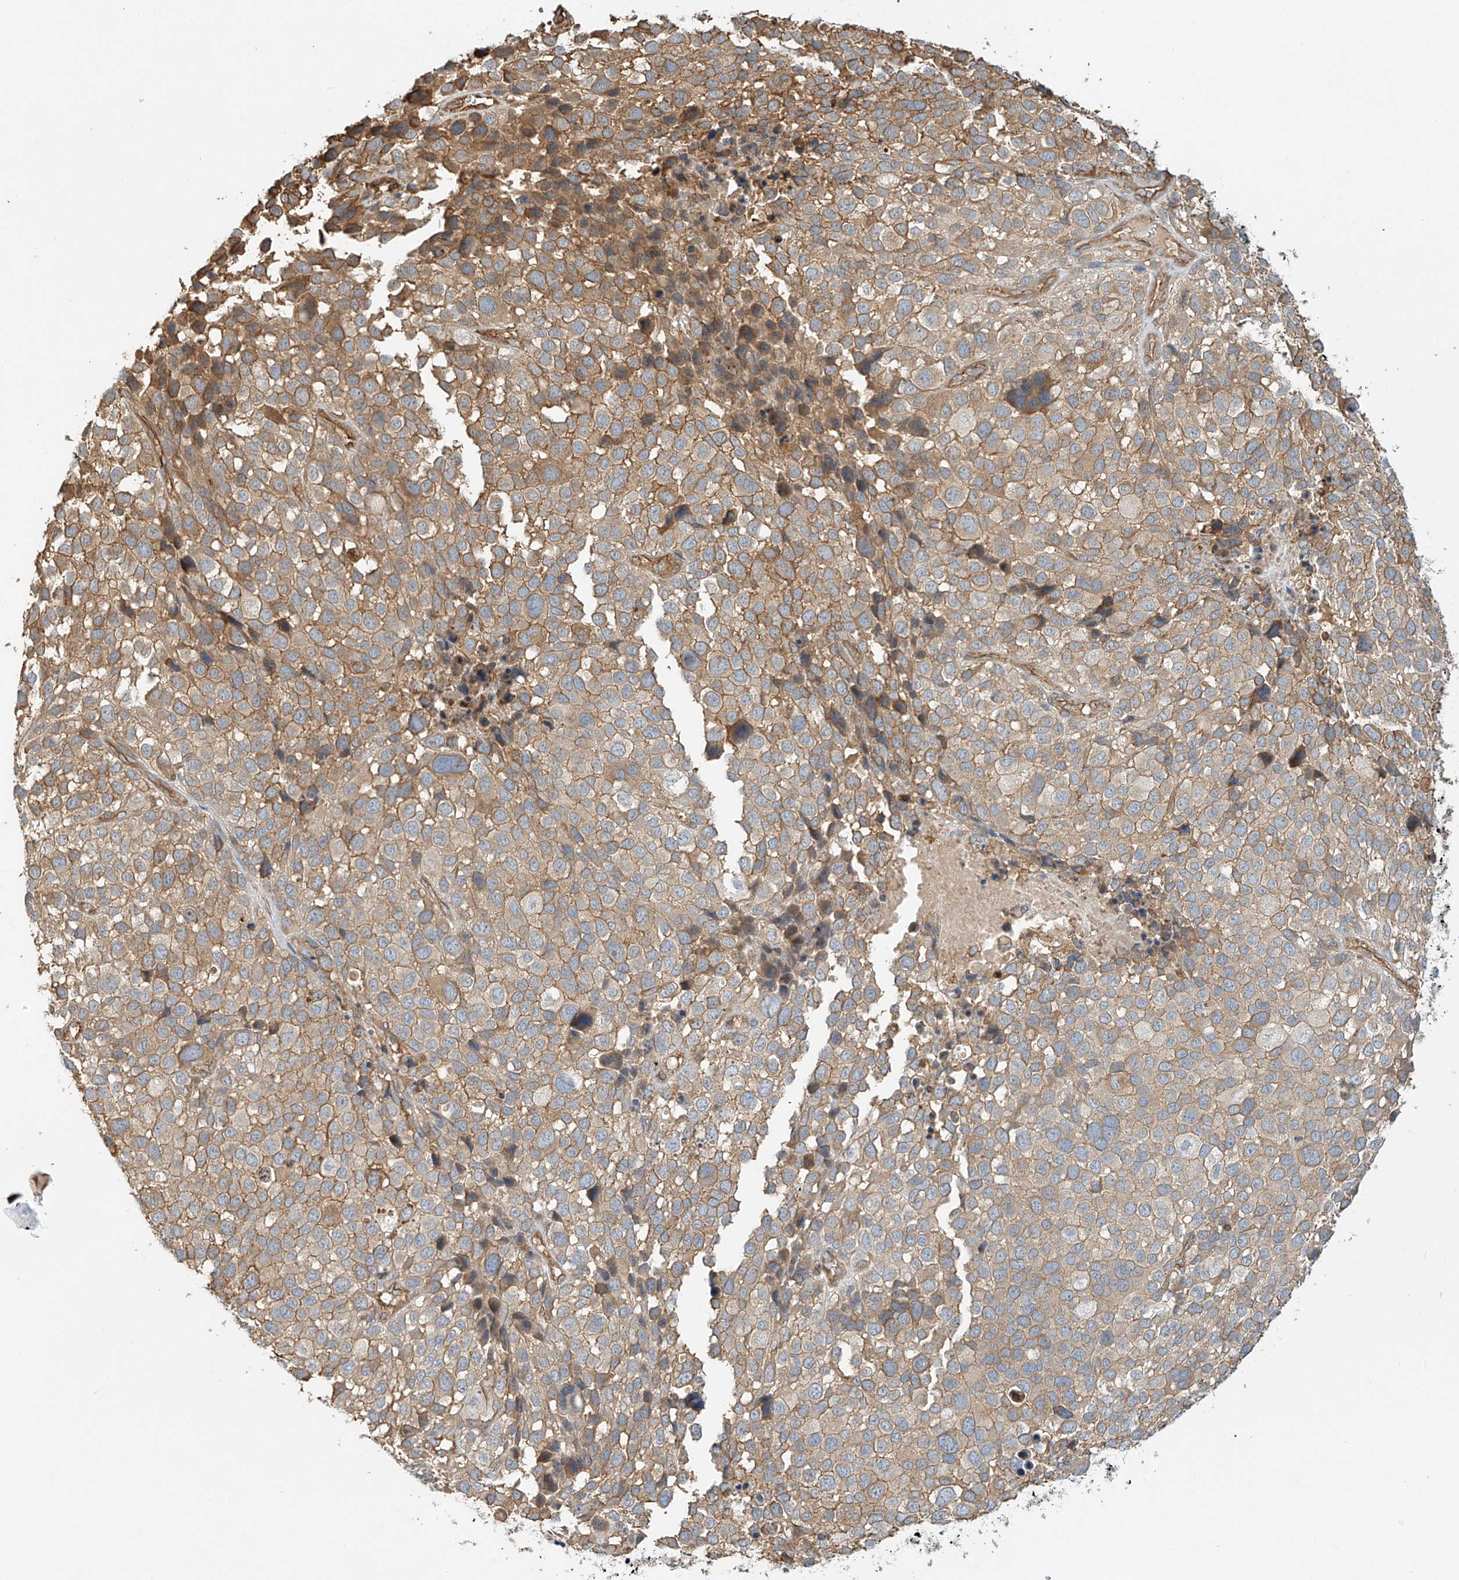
{"staining": {"intensity": "moderate", "quantity": ">75%", "location": "cytoplasmic/membranous"}, "tissue": "melanoma", "cell_type": "Tumor cells", "image_type": "cancer", "snomed": [{"axis": "morphology", "description": "Malignant melanoma, NOS"}, {"axis": "topography", "description": "Skin of trunk"}], "caption": "Immunohistochemistry (IHC) micrograph of human melanoma stained for a protein (brown), which reveals medium levels of moderate cytoplasmic/membranous positivity in about >75% of tumor cells.", "gene": "CSMD3", "patient": {"sex": "male", "age": 71}}